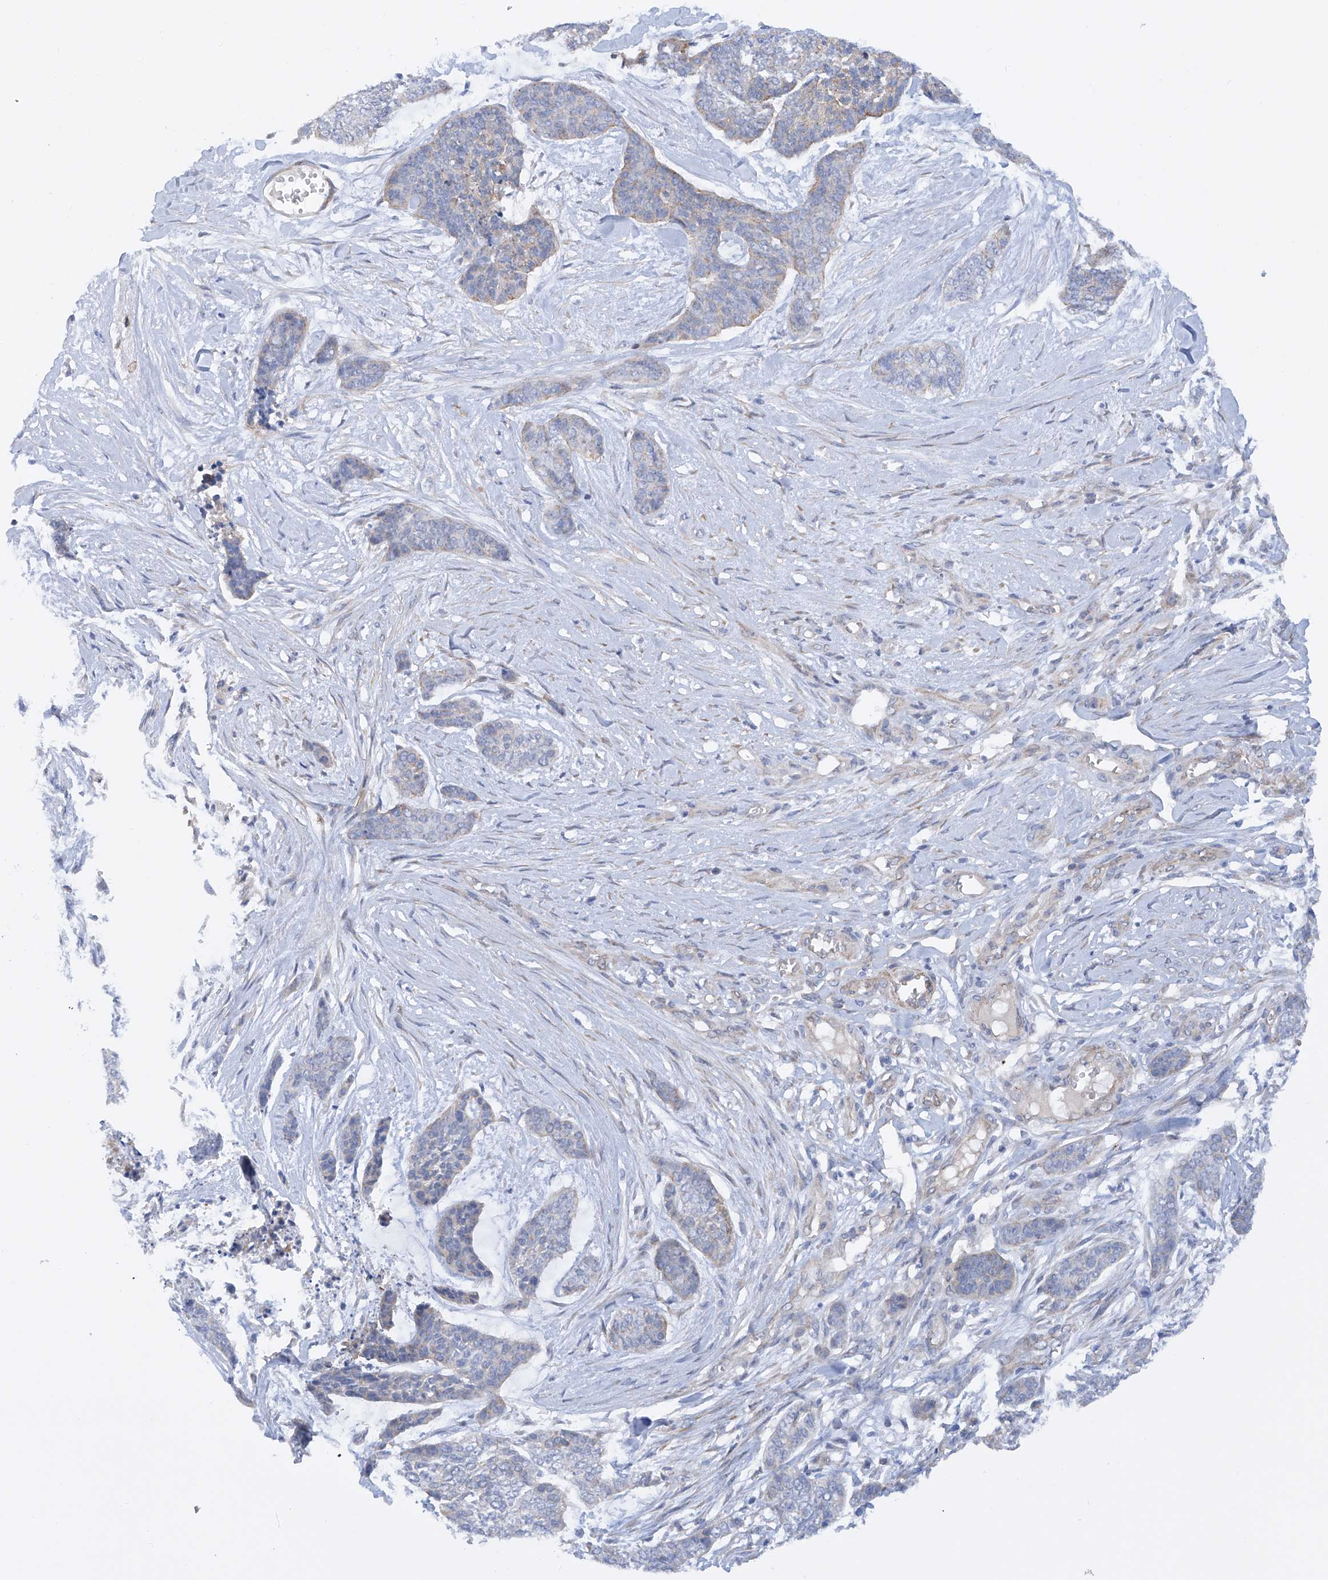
{"staining": {"intensity": "negative", "quantity": "none", "location": "none"}, "tissue": "skin cancer", "cell_type": "Tumor cells", "image_type": "cancer", "snomed": [{"axis": "morphology", "description": "Basal cell carcinoma"}, {"axis": "topography", "description": "Skin"}], "caption": "Immunohistochemistry of skin cancer shows no staining in tumor cells.", "gene": "ZNF490", "patient": {"sex": "female", "age": 64}}